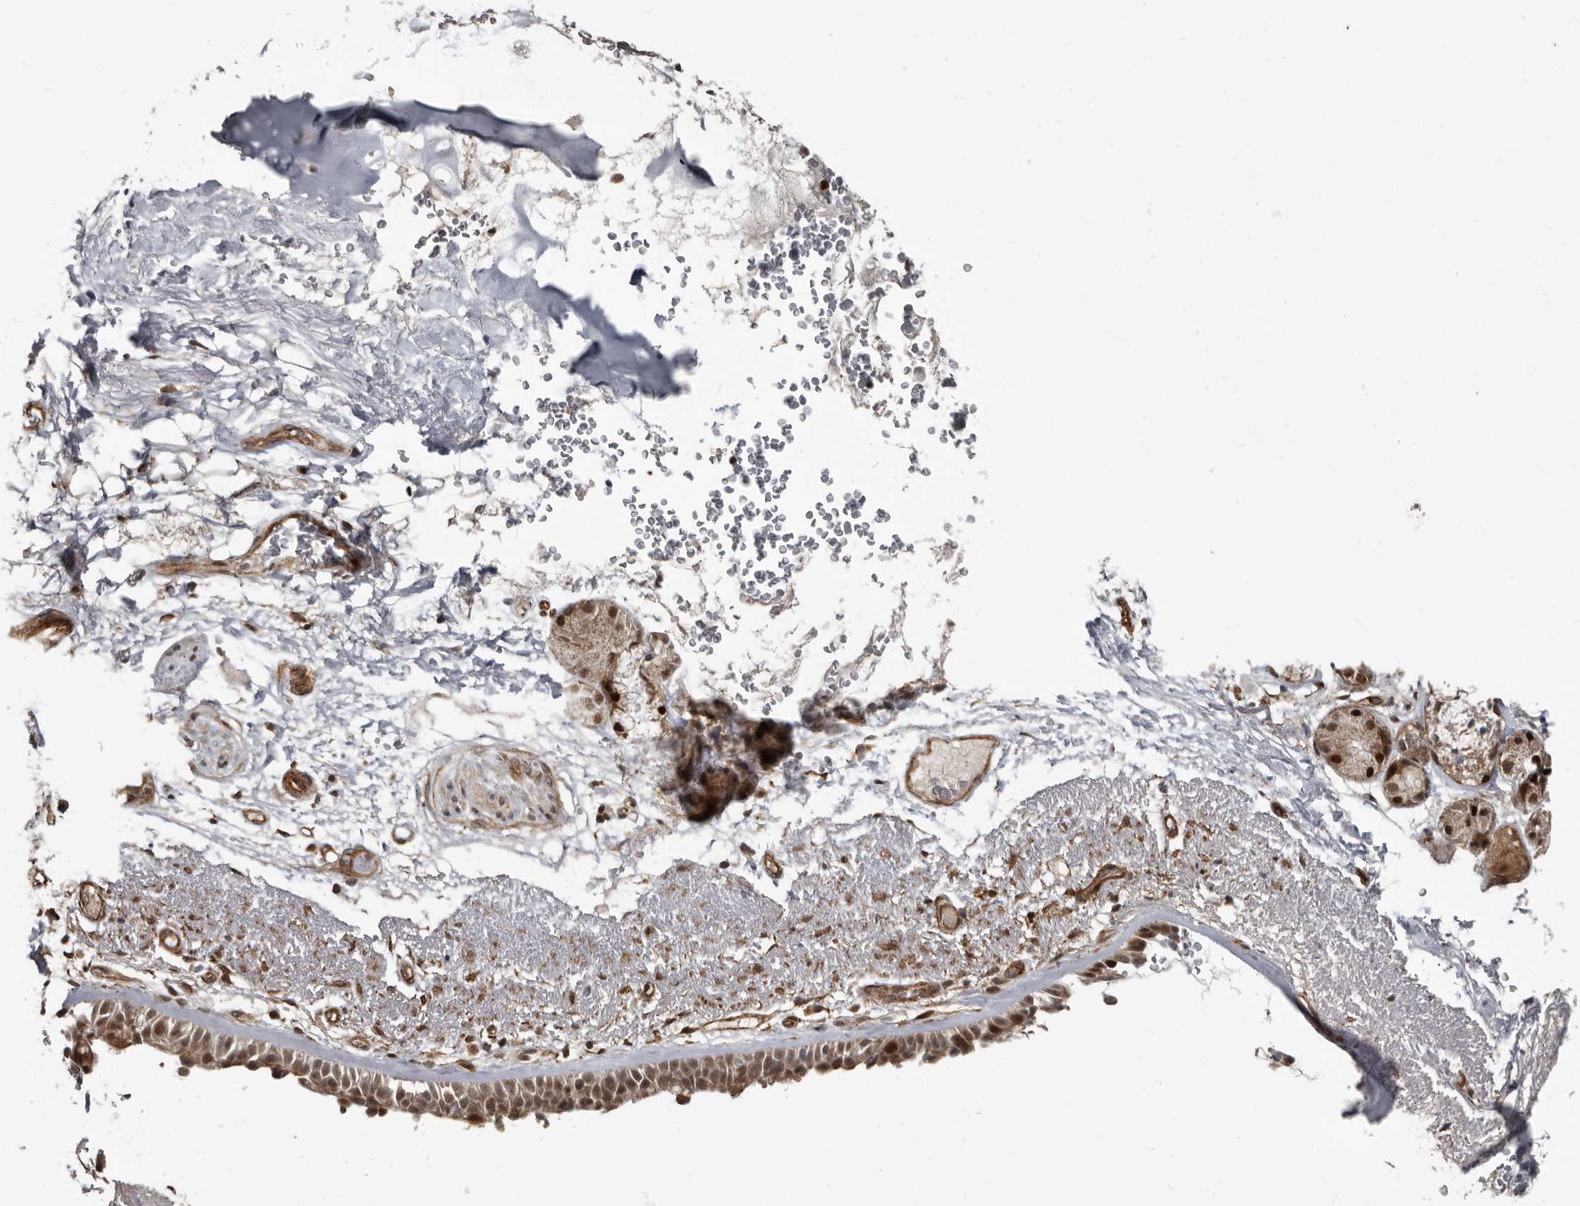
{"staining": {"intensity": "moderate", "quantity": "25%-75%", "location": "cytoplasmic/membranous,nuclear"}, "tissue": "bronchus", "cell_type": "Respiratory epithelial cells", "image_type": "normal", "snomed": [{"axis": "morphology", "description": "Normal tissue, NOS"}, {"axis": "morphology", "description": "Squamous cell carcinoma, NOS"}, {"axis": "topography", "description": "Lymph node"}, {"axis": "topography", "description": "Bronchus"}, {"axis": "topography", "description": "Lung"}], "caption": "Immunohistochemical staining of normal human bronchus reveals medium levels of moderate cytoplasmic/membranous,nuclear positivity in approximately 25%-75% of respiratory epithelial cells.", "gene": "CHD1L", "patient": {"sex": "male", "age": 66}}